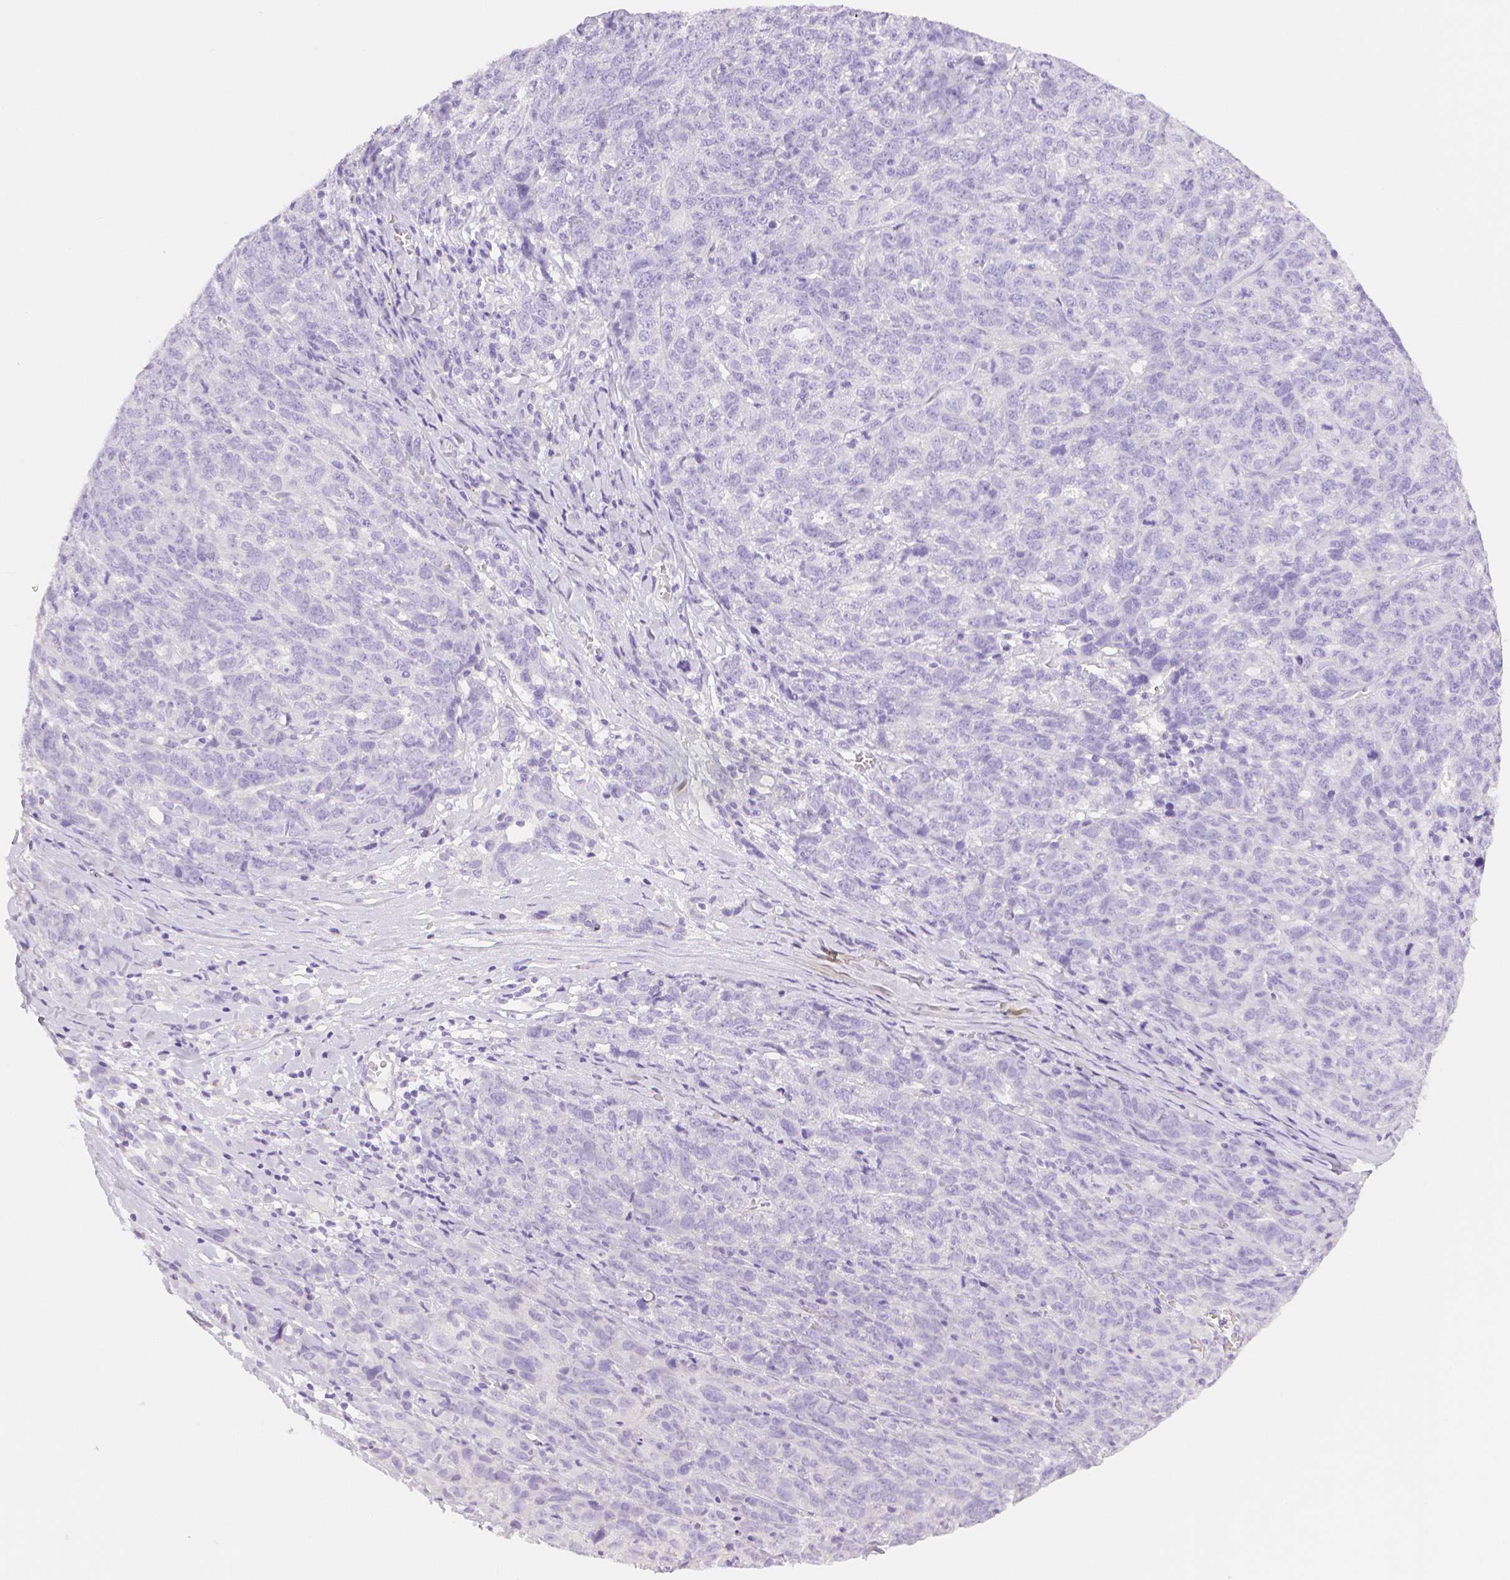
{"staining": {"intensity": "negative", "quantity": "none", "location": "none"}, "tissue": "ovarian cancer", "cell_type": "Tumor cells", "image_type": "cancer", "snomed": [{"axis": "morphology", "description": "Cystadenocarcinoma, serous, NOS"}, {"axis": "topography", "description": "Ovary"}], "caption": "Histopathology image shows no protein positivity in tumor cells of ovarian cancer tissue.", "gene": "SLC27A5", "patient": {"sex": "female", "age": 71}}